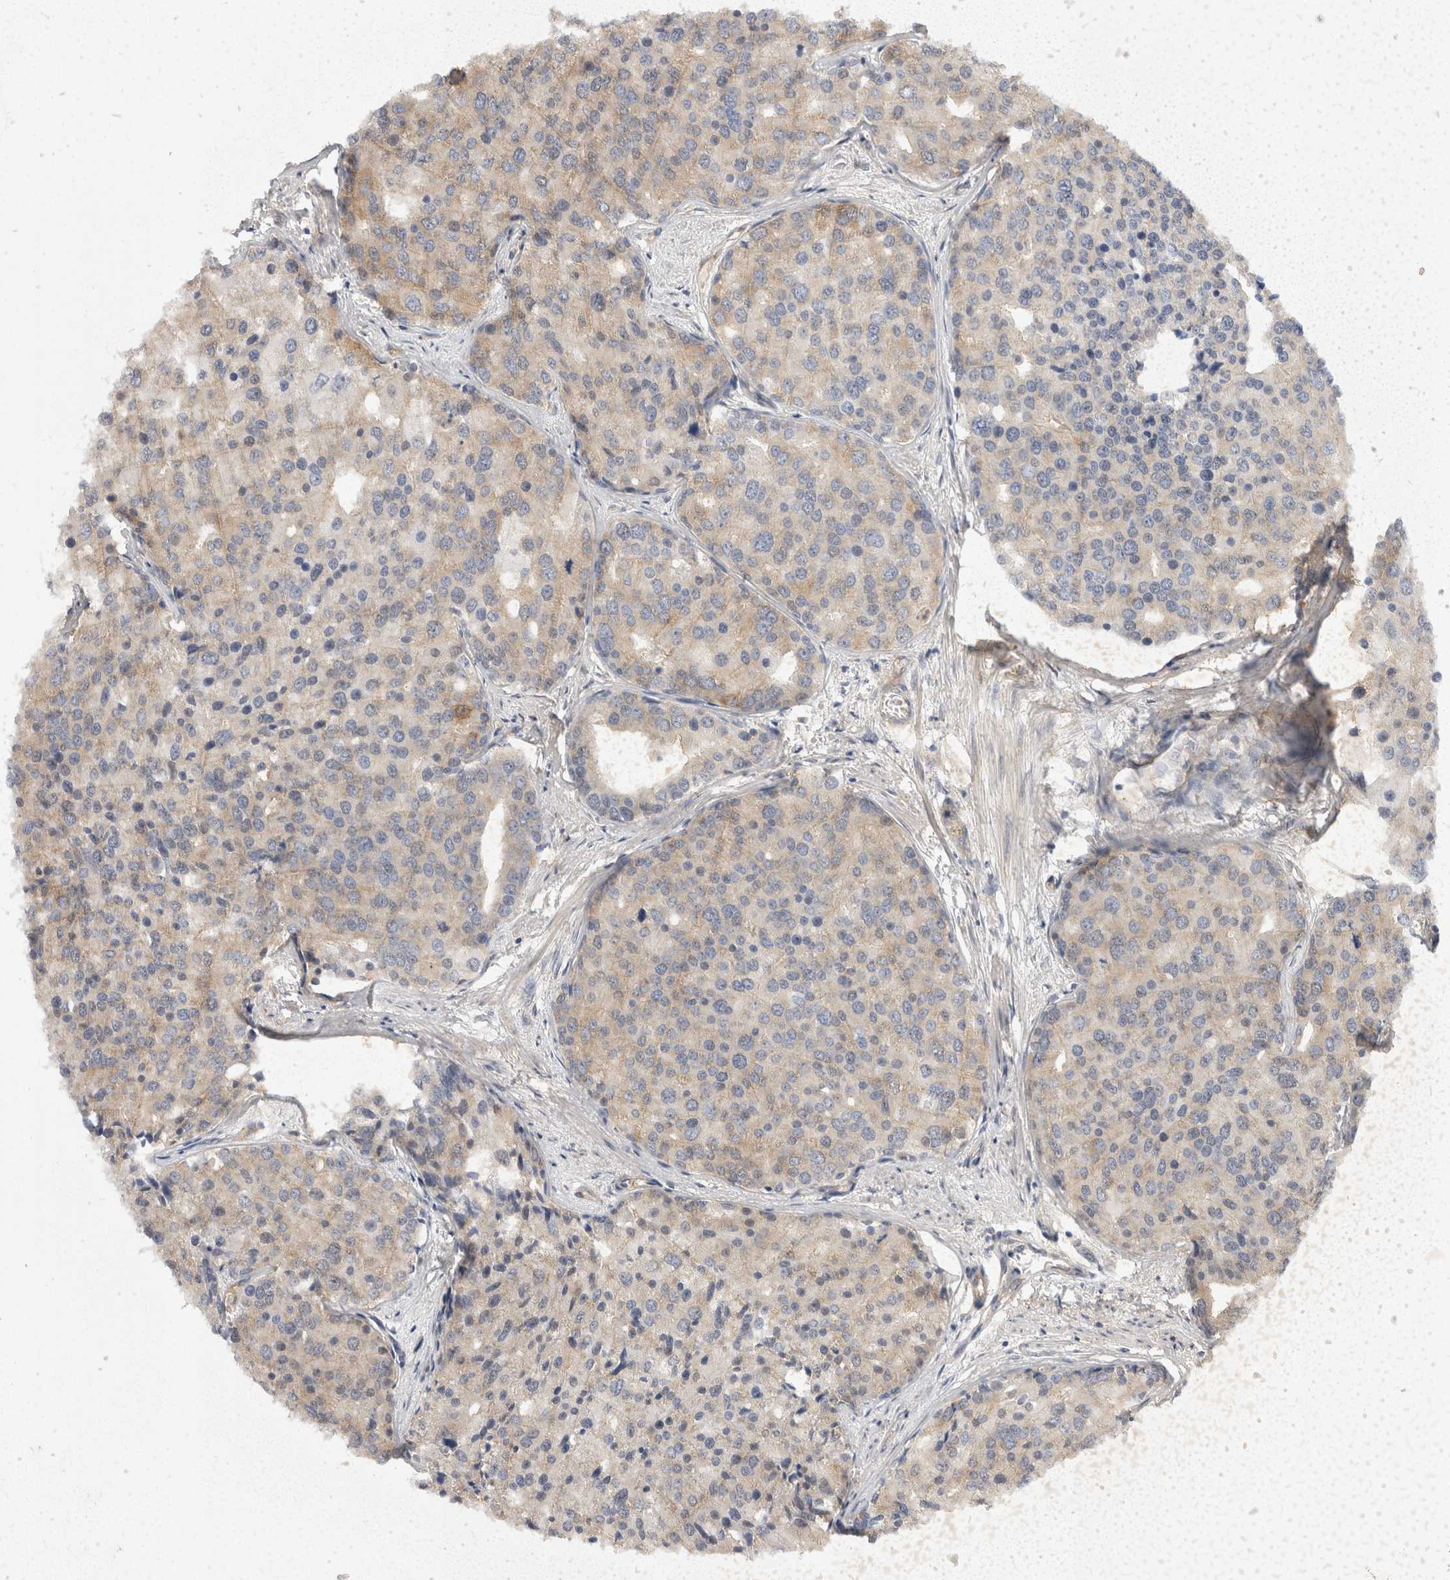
{"staining": {"intensity": "weak", "quantity": "<25%", "location": "cytoplasmic/membranous"}, "tissue": "prostate cancer", "cell_type": "Tumor cells", "image_type": "cancer", "snomed": [{"axis": "morphology", "description": "Adenocarcinoma, High grade"}, {"axis": "topography", "description": "Prostate"}], "caption": "DAB (3,3'-diaminobenzidine) immunohistochemical staining of prostate adenocarcinoma (high-grade) reveals no significant staining in tumor cells.", "gene": "EIF4G3", "patient": {"sex": "male", "age": 50}}